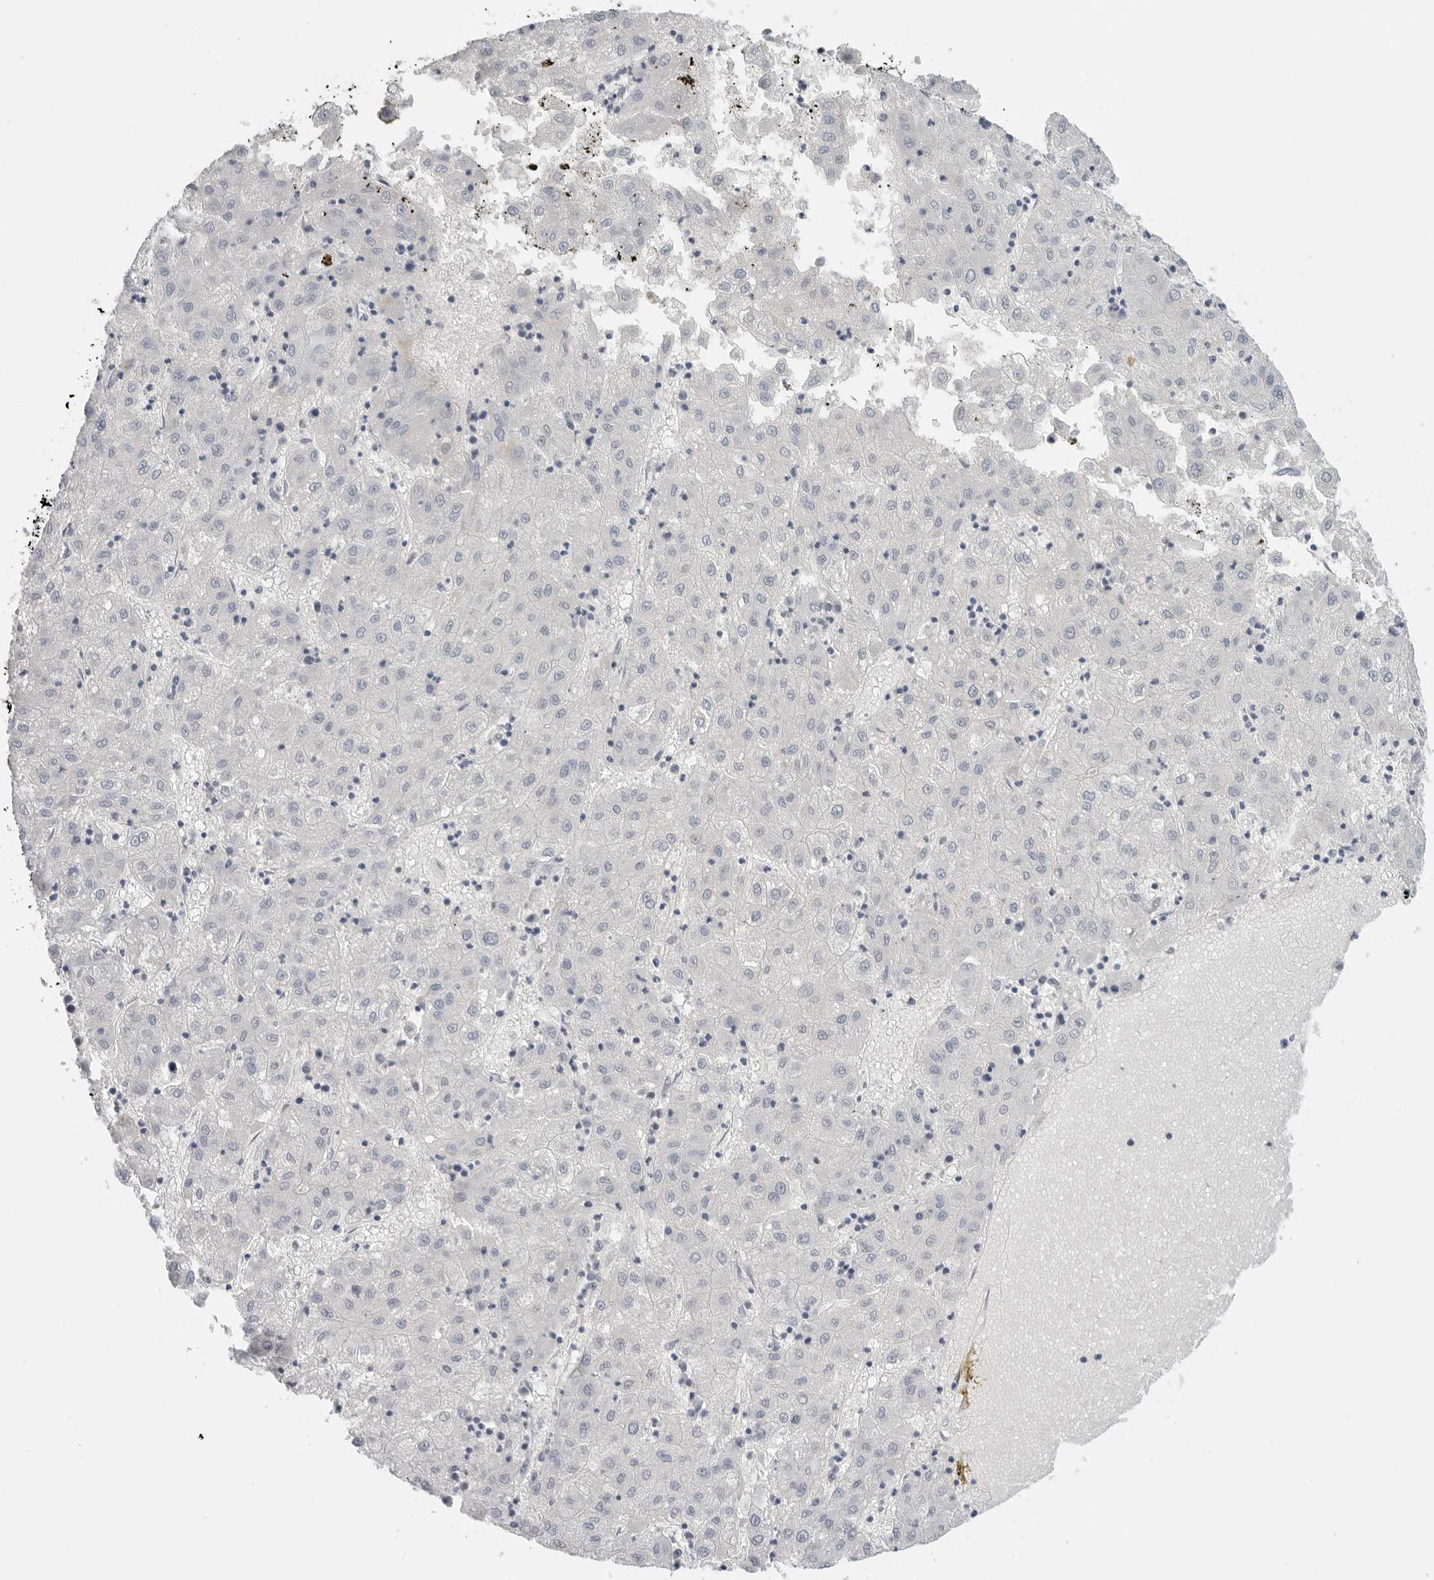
{"staining": {"intensity": "negative", "quantity": "none", "location": "none"}, "tissue": "liver cancer", "cell_type": "Tumor cells", "image_type": "cancer", "snomed": [{"axis": "morphology", "description": "Carcinoma, Hepatocellular, NOS"}, {"axis": "topography", "description": "Liver"}], "caption": "Immunohistochemical staining of human liver cancer (hepatocellular carcinoma) exhibits no significant staining in tumor cells.", "gene": "FOXK2", "patient": {"sex": "male", "age": 72}}